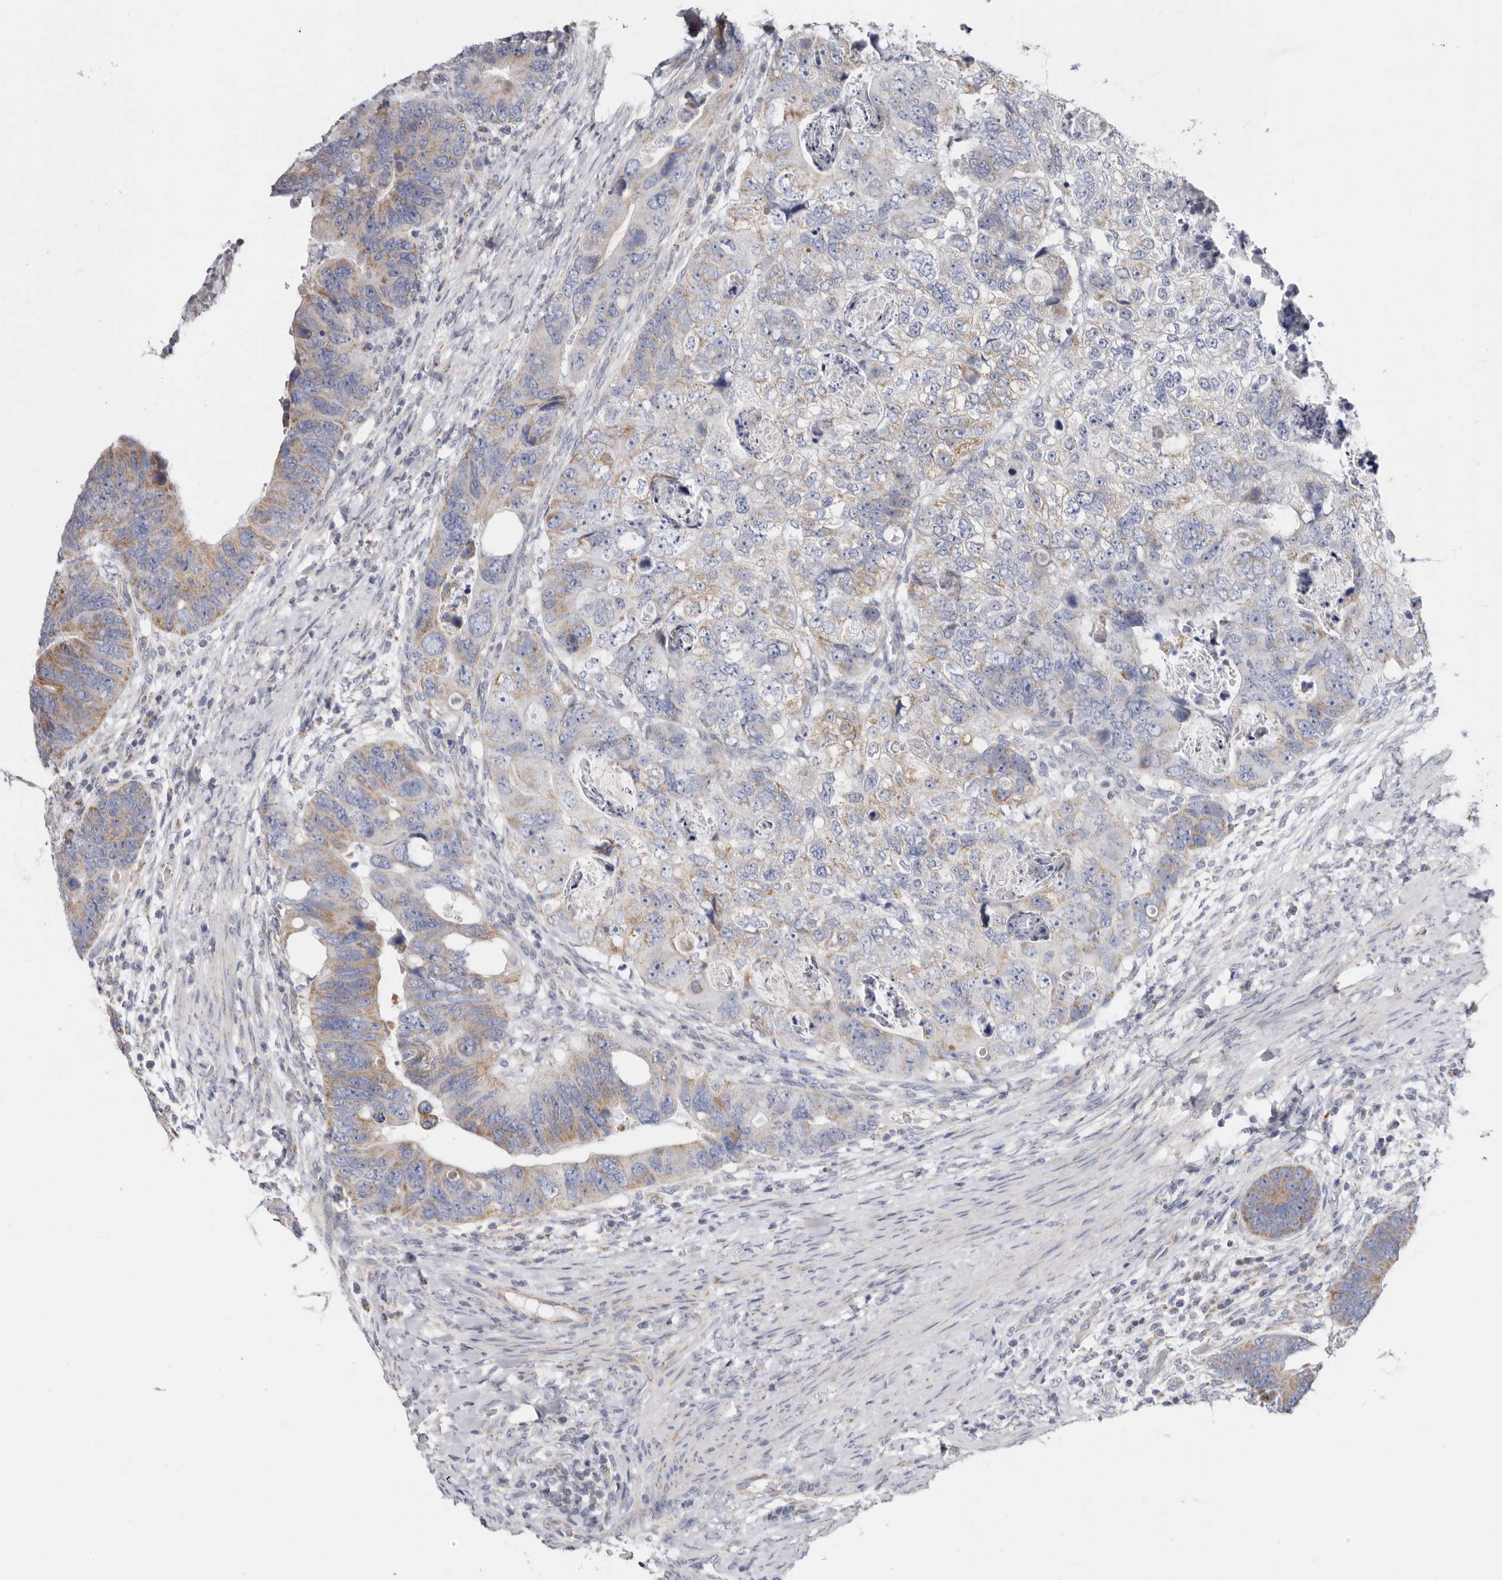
{"staining": {"intensity": "weak", "quantity": "25%-75%", "location": "cytoplasmic/membranous"}, "tissue": "colorectal cancer", "cell_type": "Tumor cells", "image_type": "cancer", "snomed": [{"axis": "morphology", "description": "Adenocarcinoma, NOS"}, {"axis": "topography", "description": "Rectum"}], "caption": "Immunohistochemical staining of colorectal cancer (adenocarcinoma) demonstrates low levels of weak cytoplasmic/membranous positivity in about 25%-75% of tumor cells.", "gene": "RSPO2", "patient": {"sex": "male", "age": 59}}